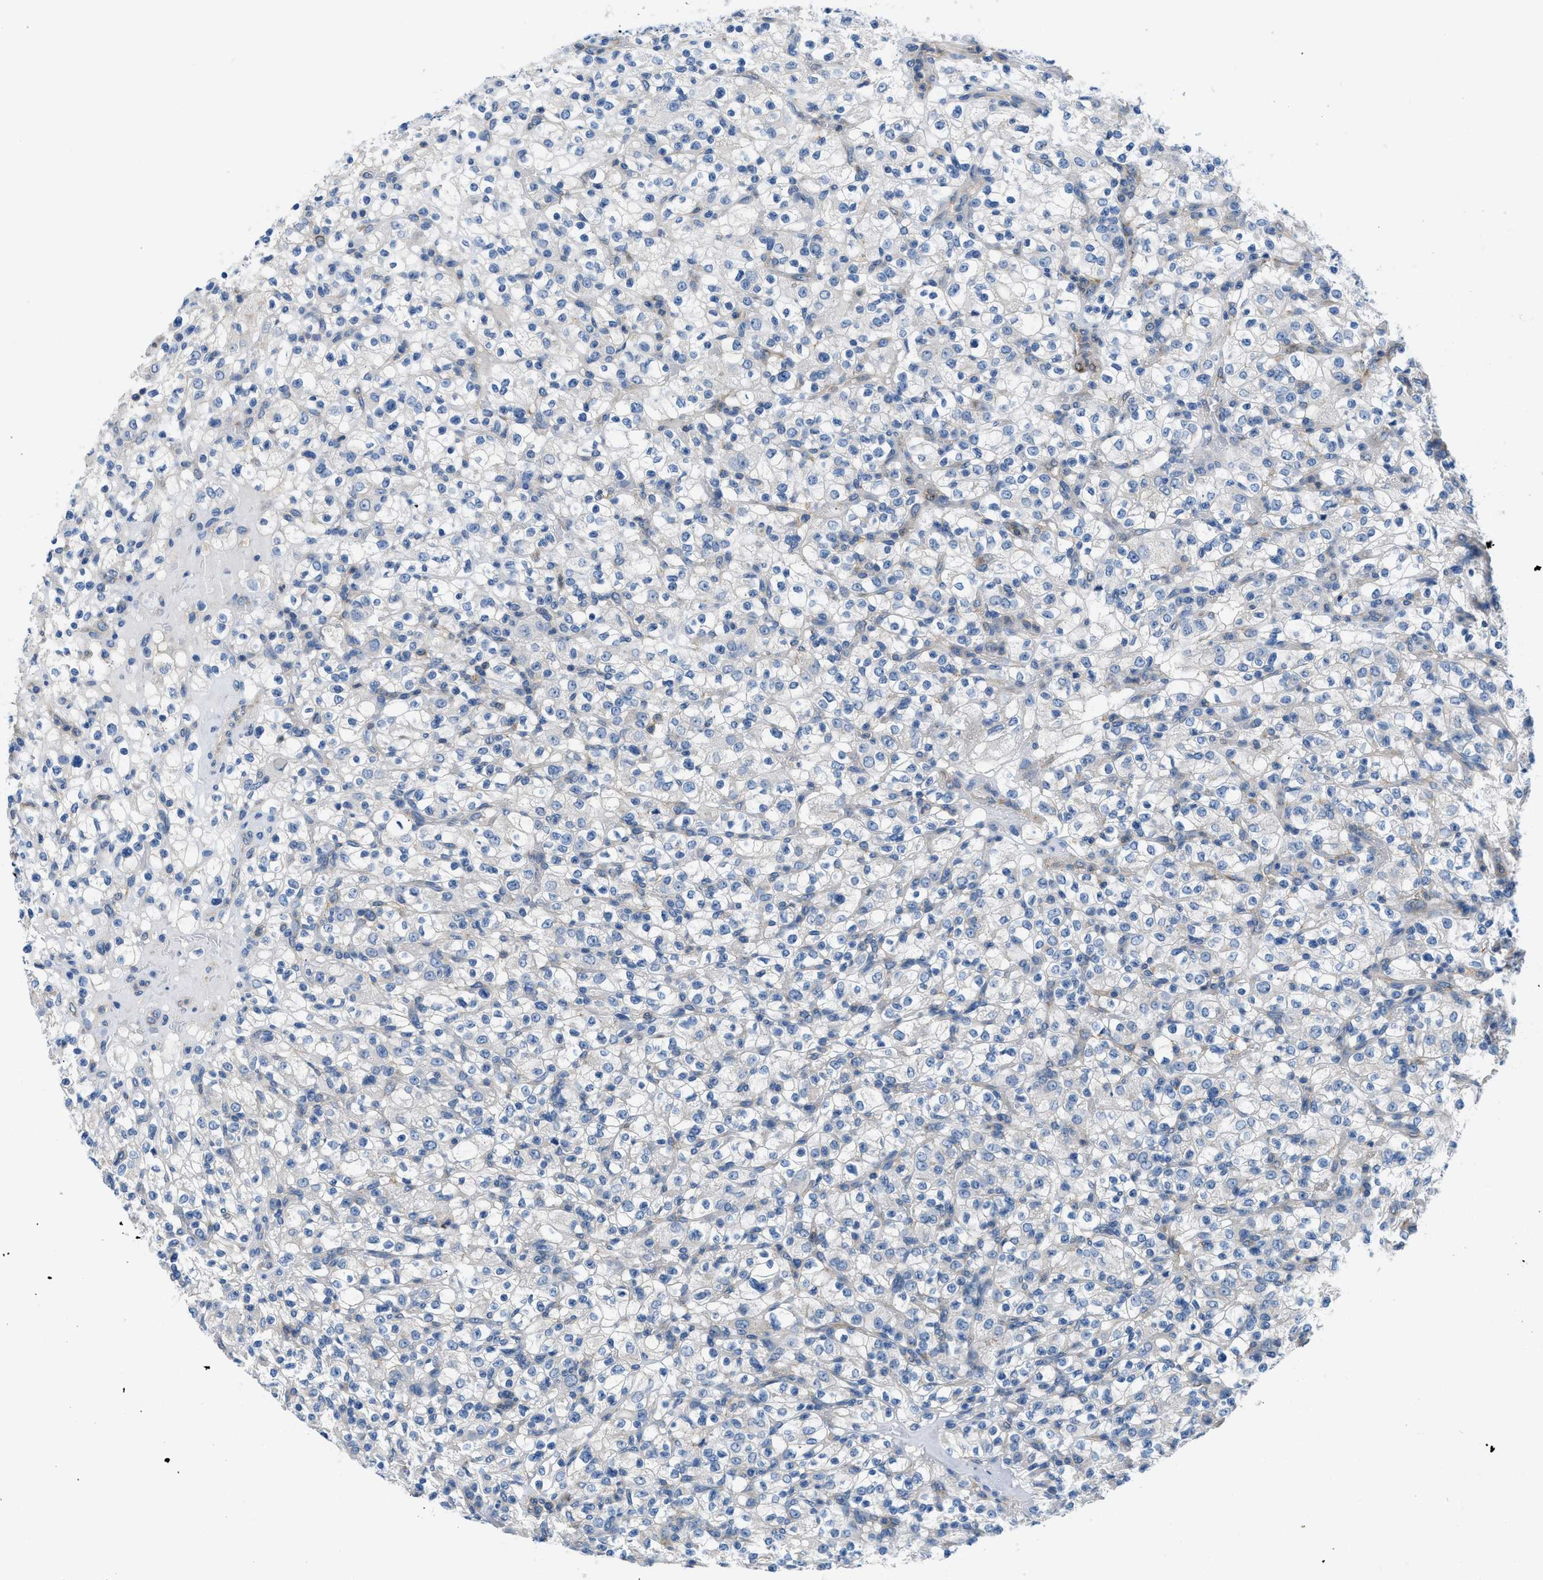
{"staining": {"intensity": "negative", "quantity": "none", "location": "none"}, "tissue": "renal cancer", "cell_type": "Tumor cells", "image_type": "cancer", "snomed": [{"axis": "morphology", "description": "Normal tissue, NOS"}, {"axis": "morphology", "description": "Adenocarcinoma, NOS"}, {"axis": "topography", "description": "Kidney"}], "caption": "Tumor cells show no significant protein expression in renal cancer (adenocarcinoma). Brightfield microscopy of immunohistochemistry stained with DAB (3,3'-diaminobenzidine) (brown) and hematoxylin (blue), captured at high magnification.", "gene": "BNC2", "patient": {"sex": "female", "age": 72}}